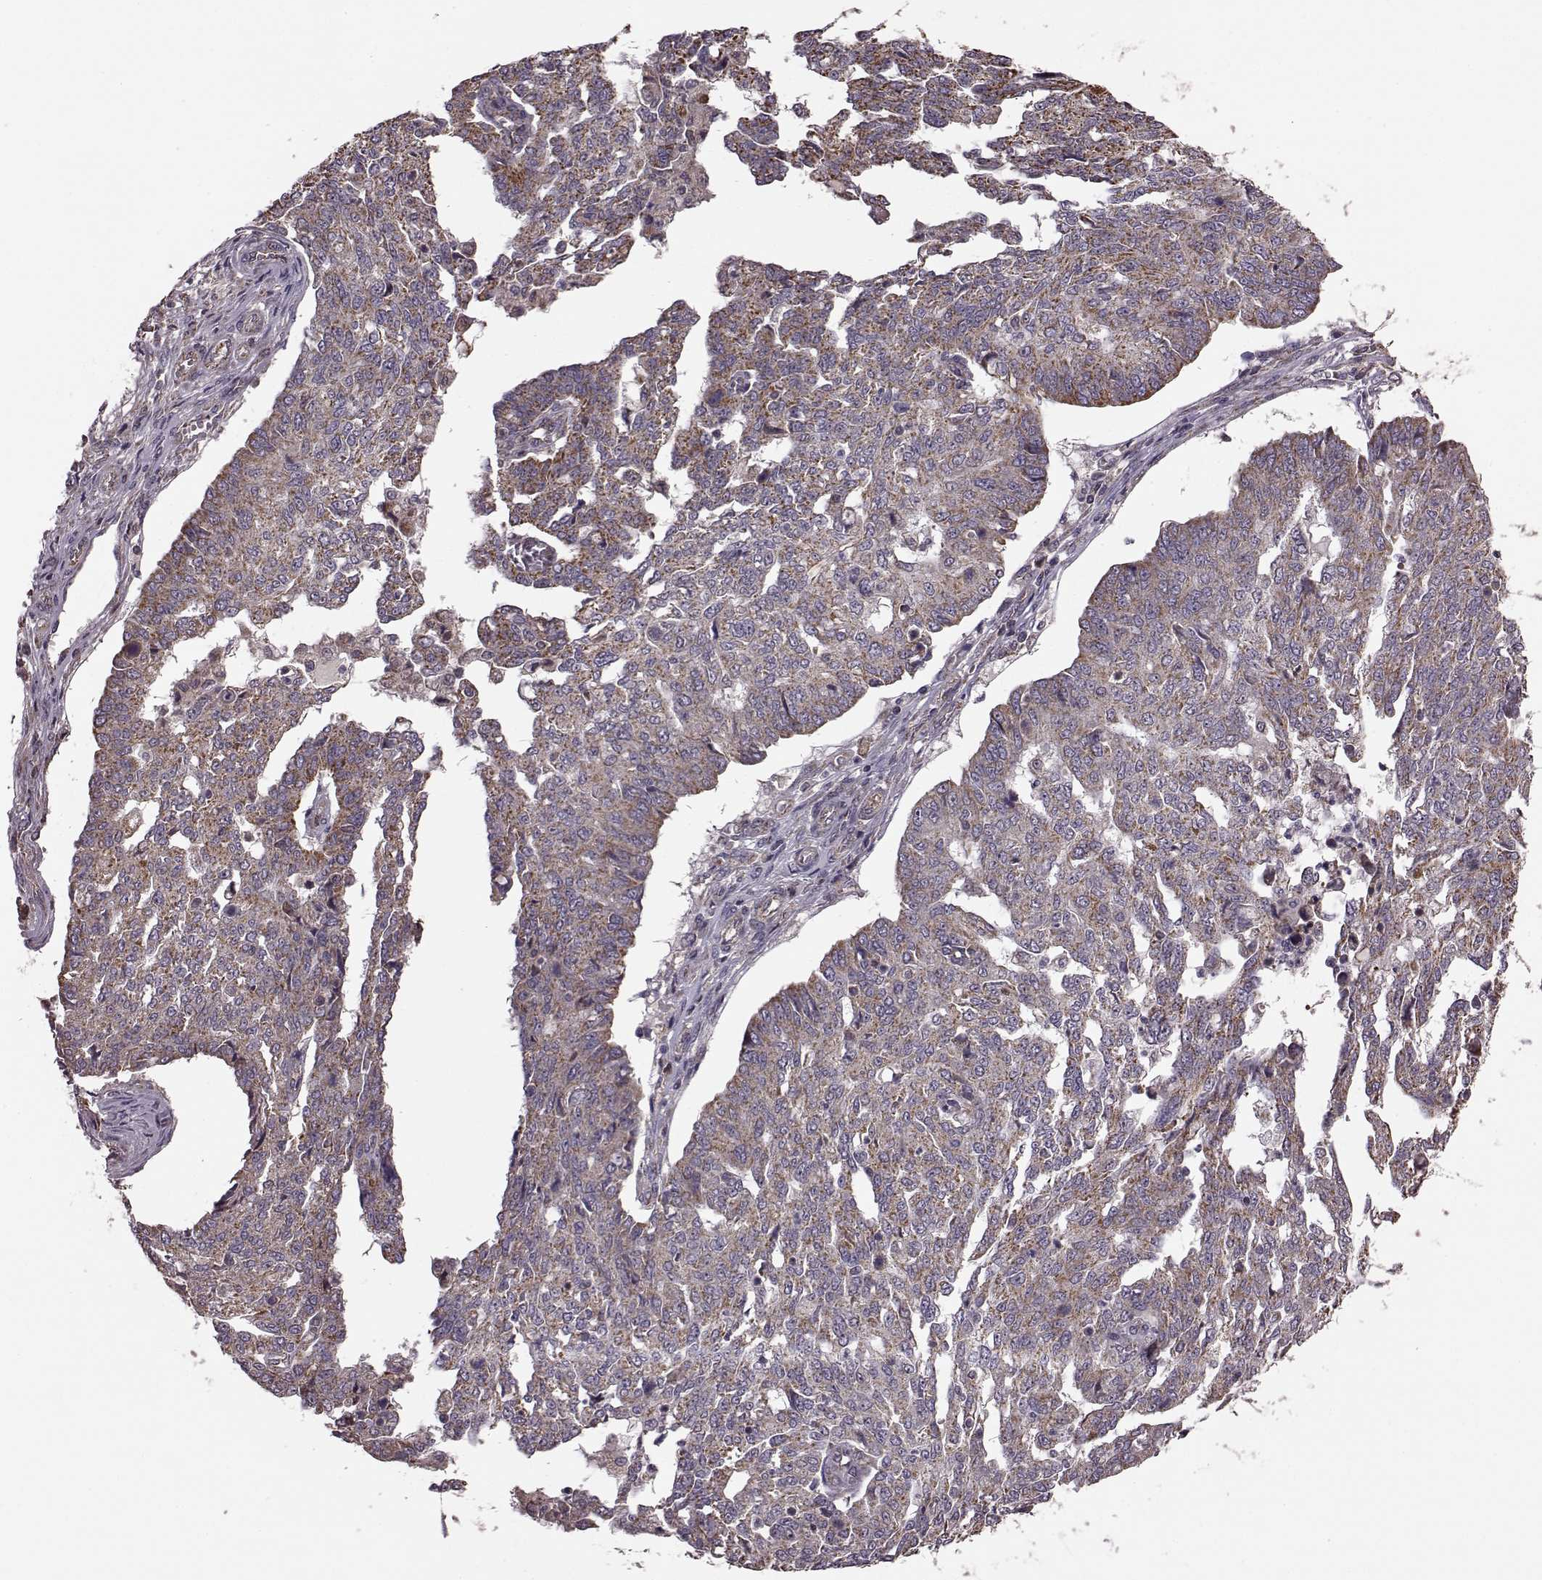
{"staining": {"intensity": "moderate", "quantity": ">75%", "location": "cytoplasmic/membranous"}, "tissue": "ovarian cancer", "cell_type": "Tumor cells", "image_type": "cancer", "snomed": [{"axis": "morphology", "description": "Cystadenocarcinoma, serous, NOS"}, {"axis": "topography", "description": "Ovary"}], "caption": "Immunohistochemical staining of ovarian serous cystadenocarcinoma exhibits moderate cytoplasmic/membranous protein positivity in about >75% of tumor cells. The protein of interest is shown in brown color, while the nuclei are stained blue.", "gene": "PUDP", "patient": {"sex": "female", "age": 67}}